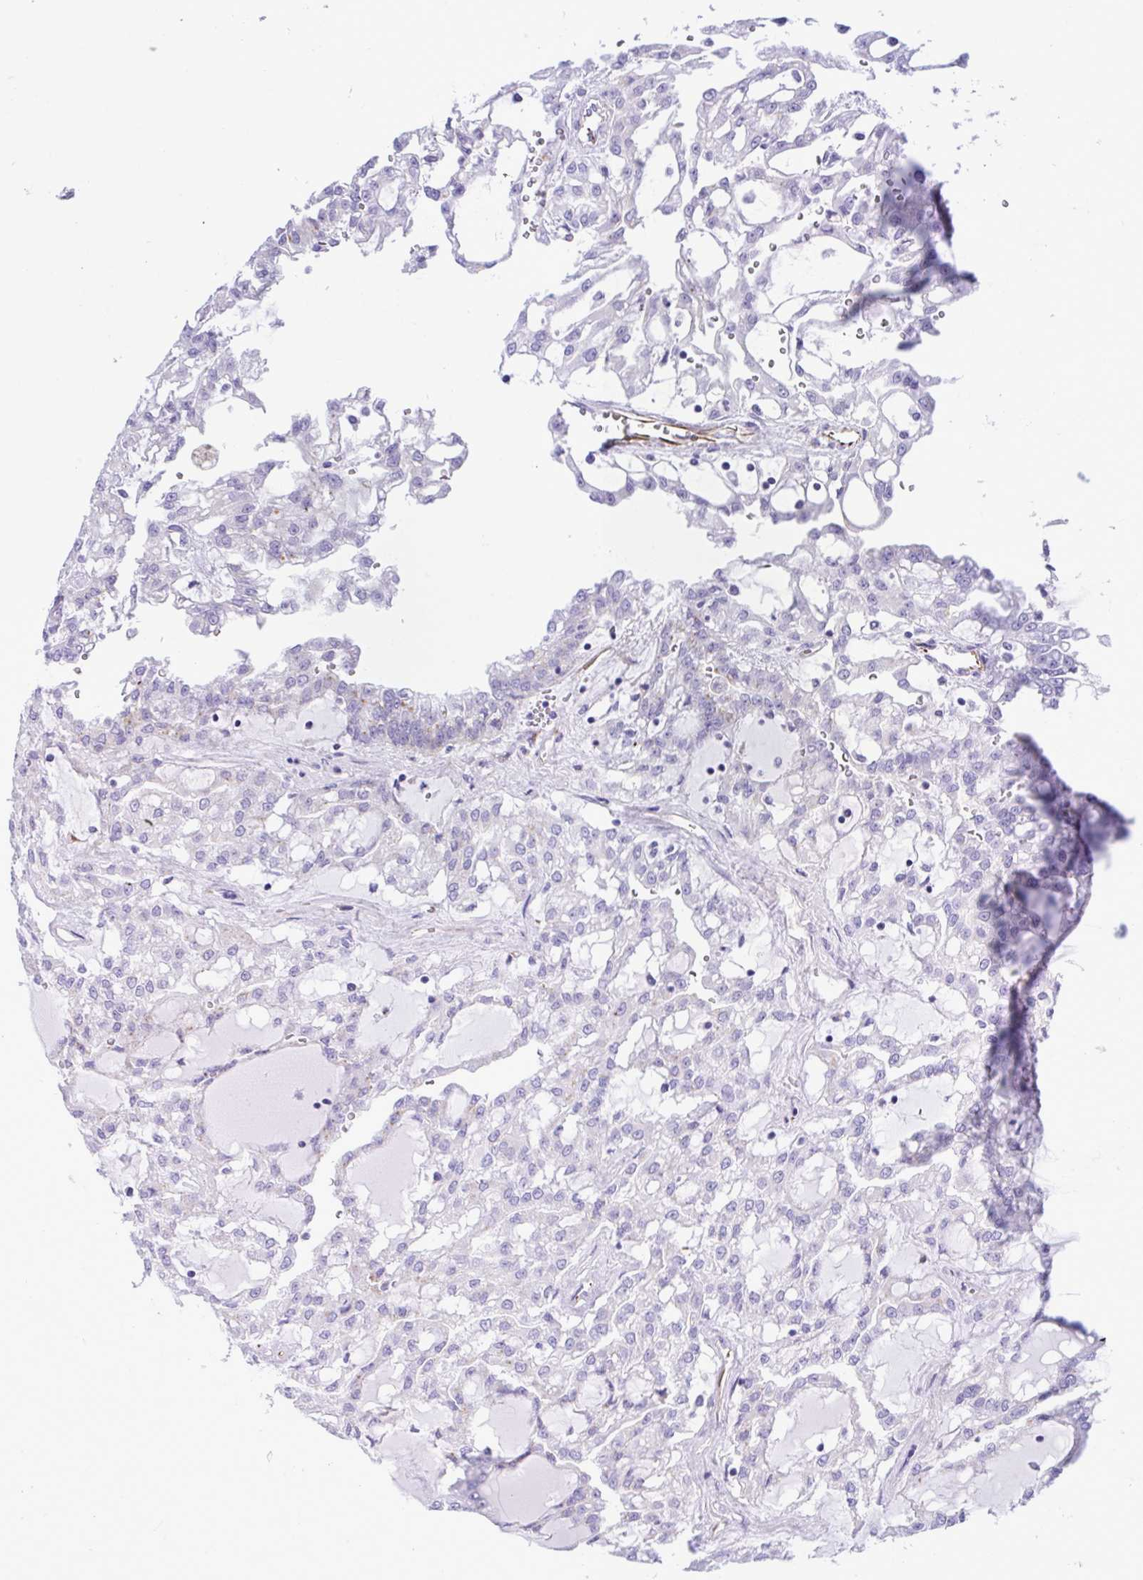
{"staining": {"intensity": "negative", "quantity": "none", "location": "none"}, "tissue": "renal cancer", "cell_type": "Tumor cells", "image_type": "cancer", "snomed": [{"axis": "morphology", "description": "Adenocarcinoma, NOS"}, {"axis": "topography", "description": "Kidney"}], "caption": "The image reveals no staining of tumor cells in renal adenocarcinoma. (DAB (3,3'-diaminobenzidine) immunohistochemistry (IHC) with hematoxylin counter stain).", "gene": "SMAD5", "patient": {"sex": "male", "age": 63}}